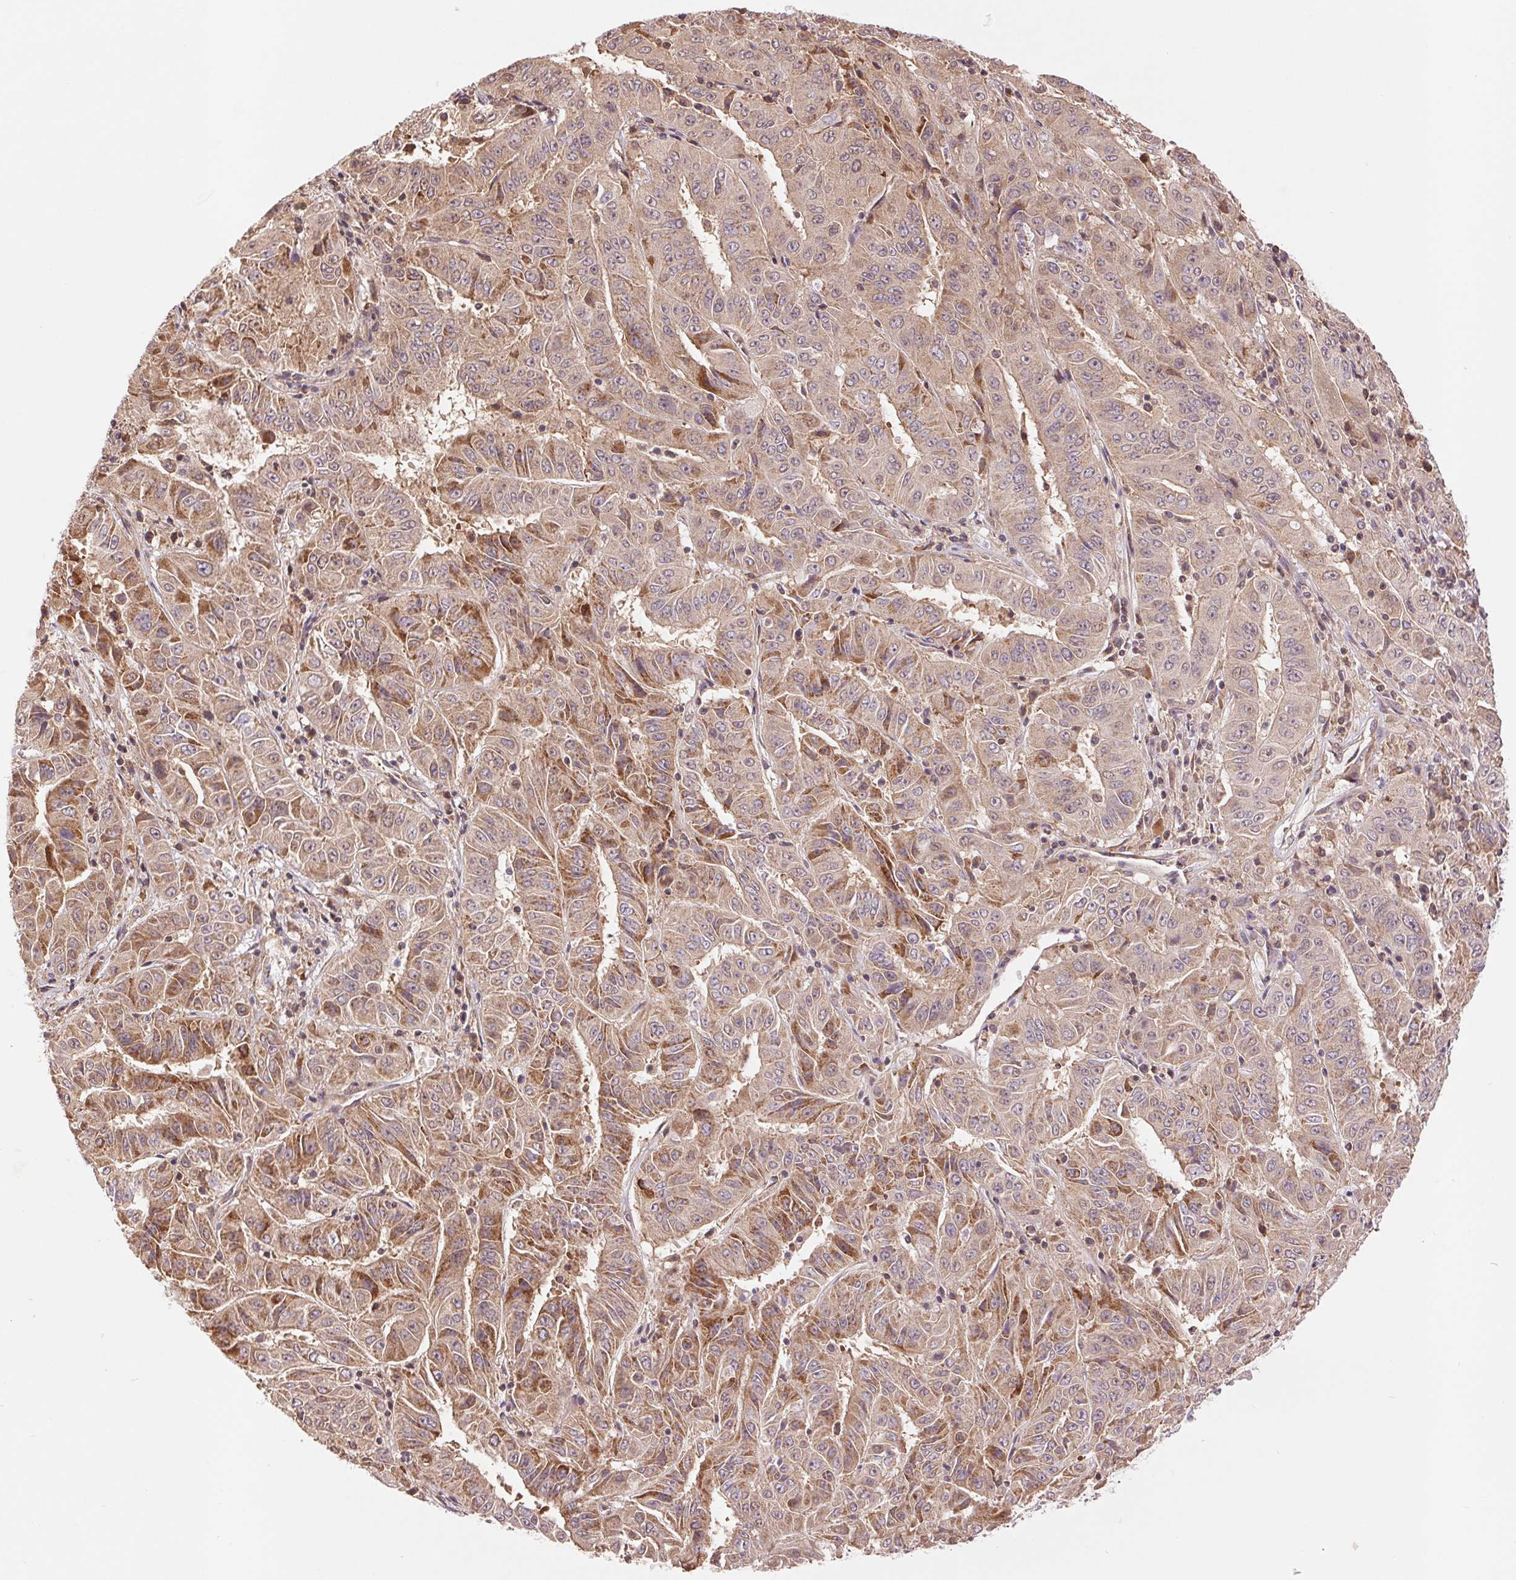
{"staining": {"intensity": "moderate", "quantity": ">75%", "location": "cytoplasmic/membranous"}, "tissue": "pancreatic cancer", "cell_type": "Tumor cells", "image_type": "cancer", "snomed": [{"axis": "morphology", "description": "Adenocarcinoma, NOS"}, {"axis": "topography", "description": "Pancreas"}], "caption": "Immunohistochemical staining of adenocarcinoma (pancreatic) displays moderate cytoplasmic/membranous protein positivity in about >75% of tumor cells. The staining was performed using DAB (3,3'-diaminobenzidine) to visualize the protein expression in brown, while the nuclei were stained in blue with hematoxylin (Magnification: 20x).", "gene": "BTF3L4", "patient": {"sex": "male", "age": 63}}